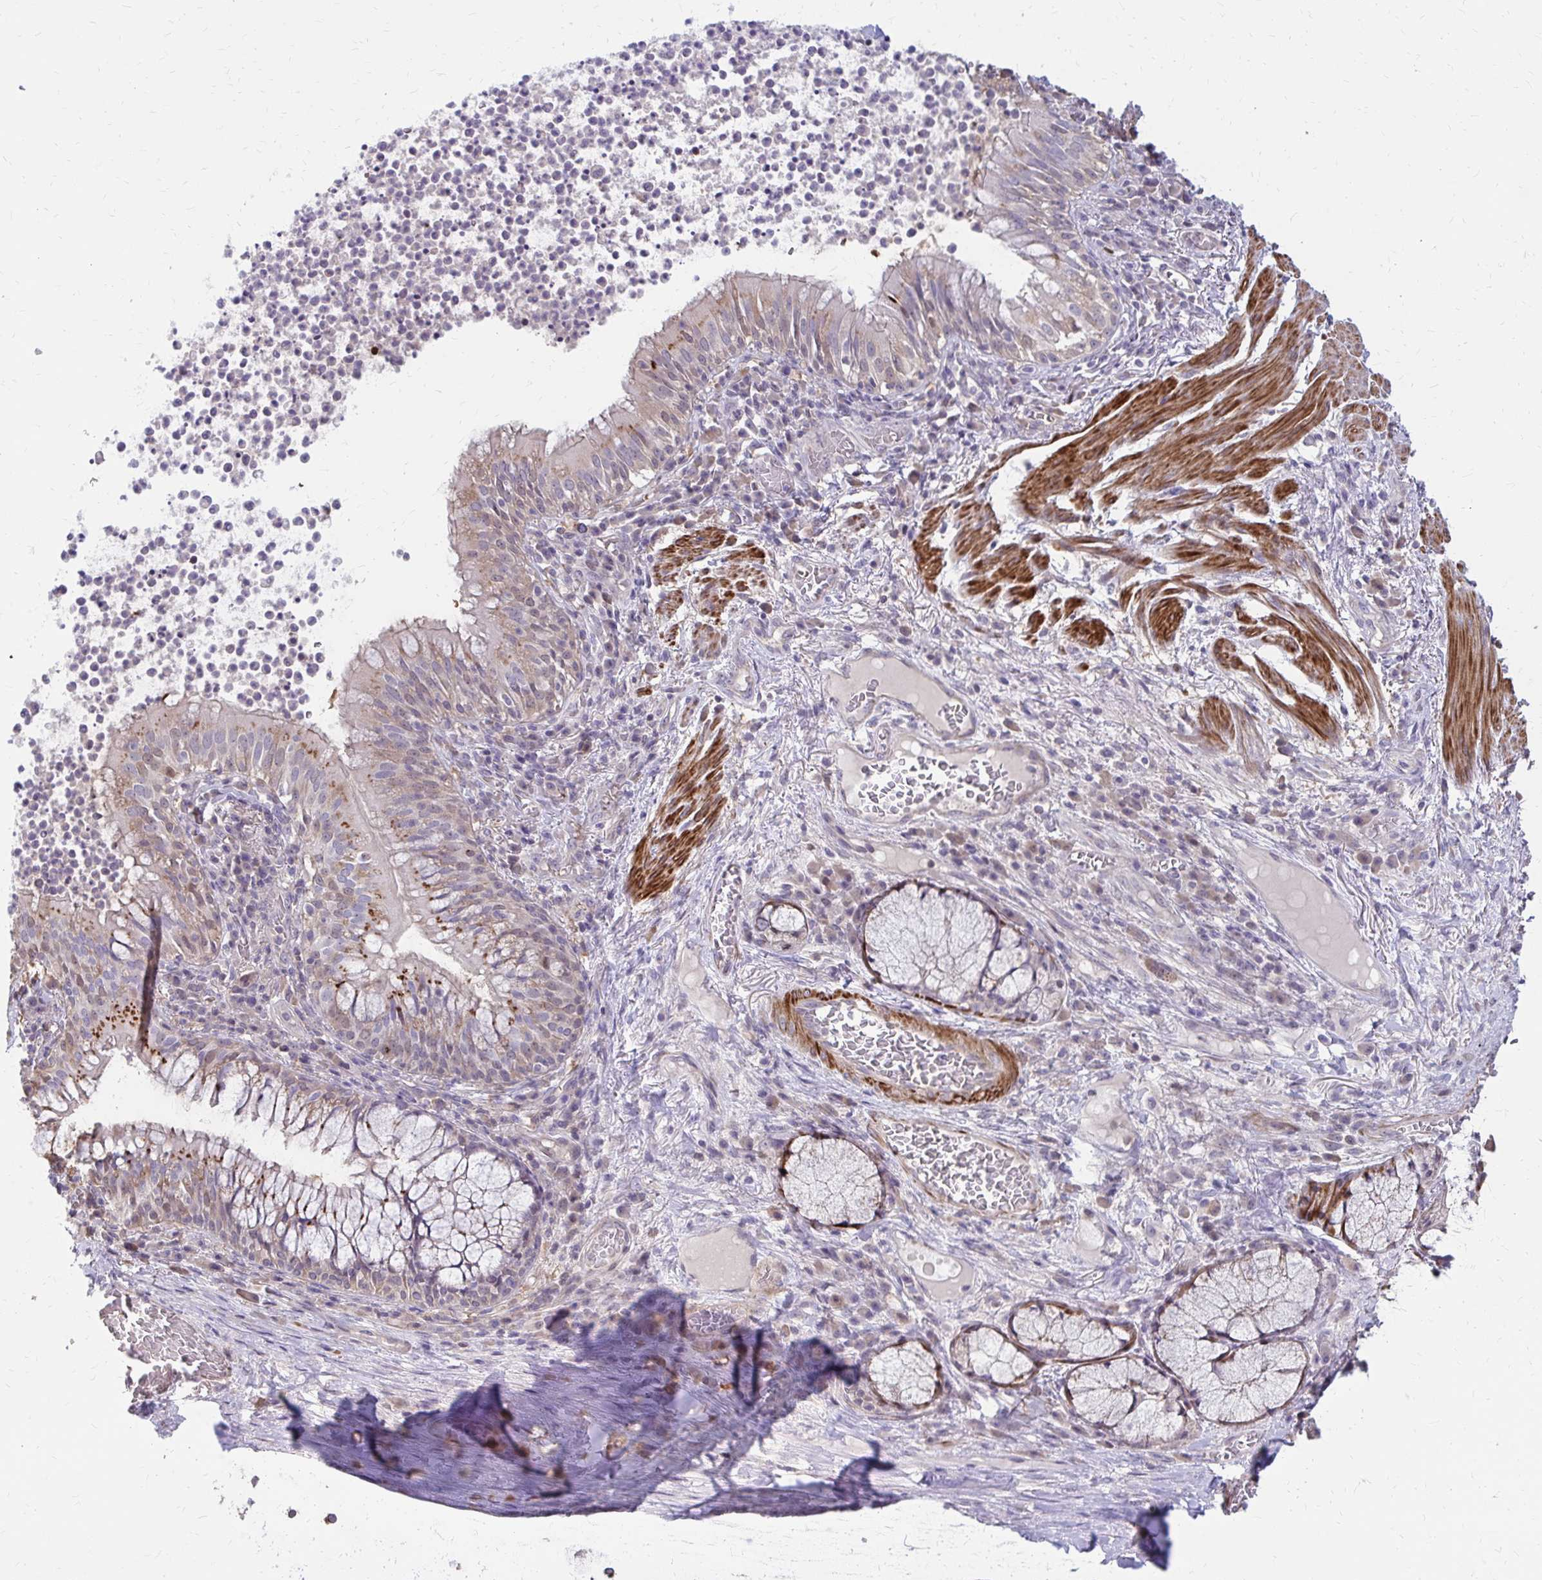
{"staining": {"intensity": "strong", "quantity": "<25%", "location": "cytoplasmic/membranous"}, "tissue": "bronchus", "cell_type": "Respiratory epithelial cells", "image_type": "normal", "snomed": [{"axis": "morphology", "description": "Normal tissue, NOS"}, {"axis": "topography", "description": "Lymph node"}, {"axis": "topography", "description": "Bronchus"}], "caption": "Immunohistochemical staining of normal bronchus demonstrates medium levels of strong cytoplasmic/membranous positivity in about <25% of respiratory epithelial cells.", "gene": "IFI44L", "patient": {"sex": "male", "age": 56}}